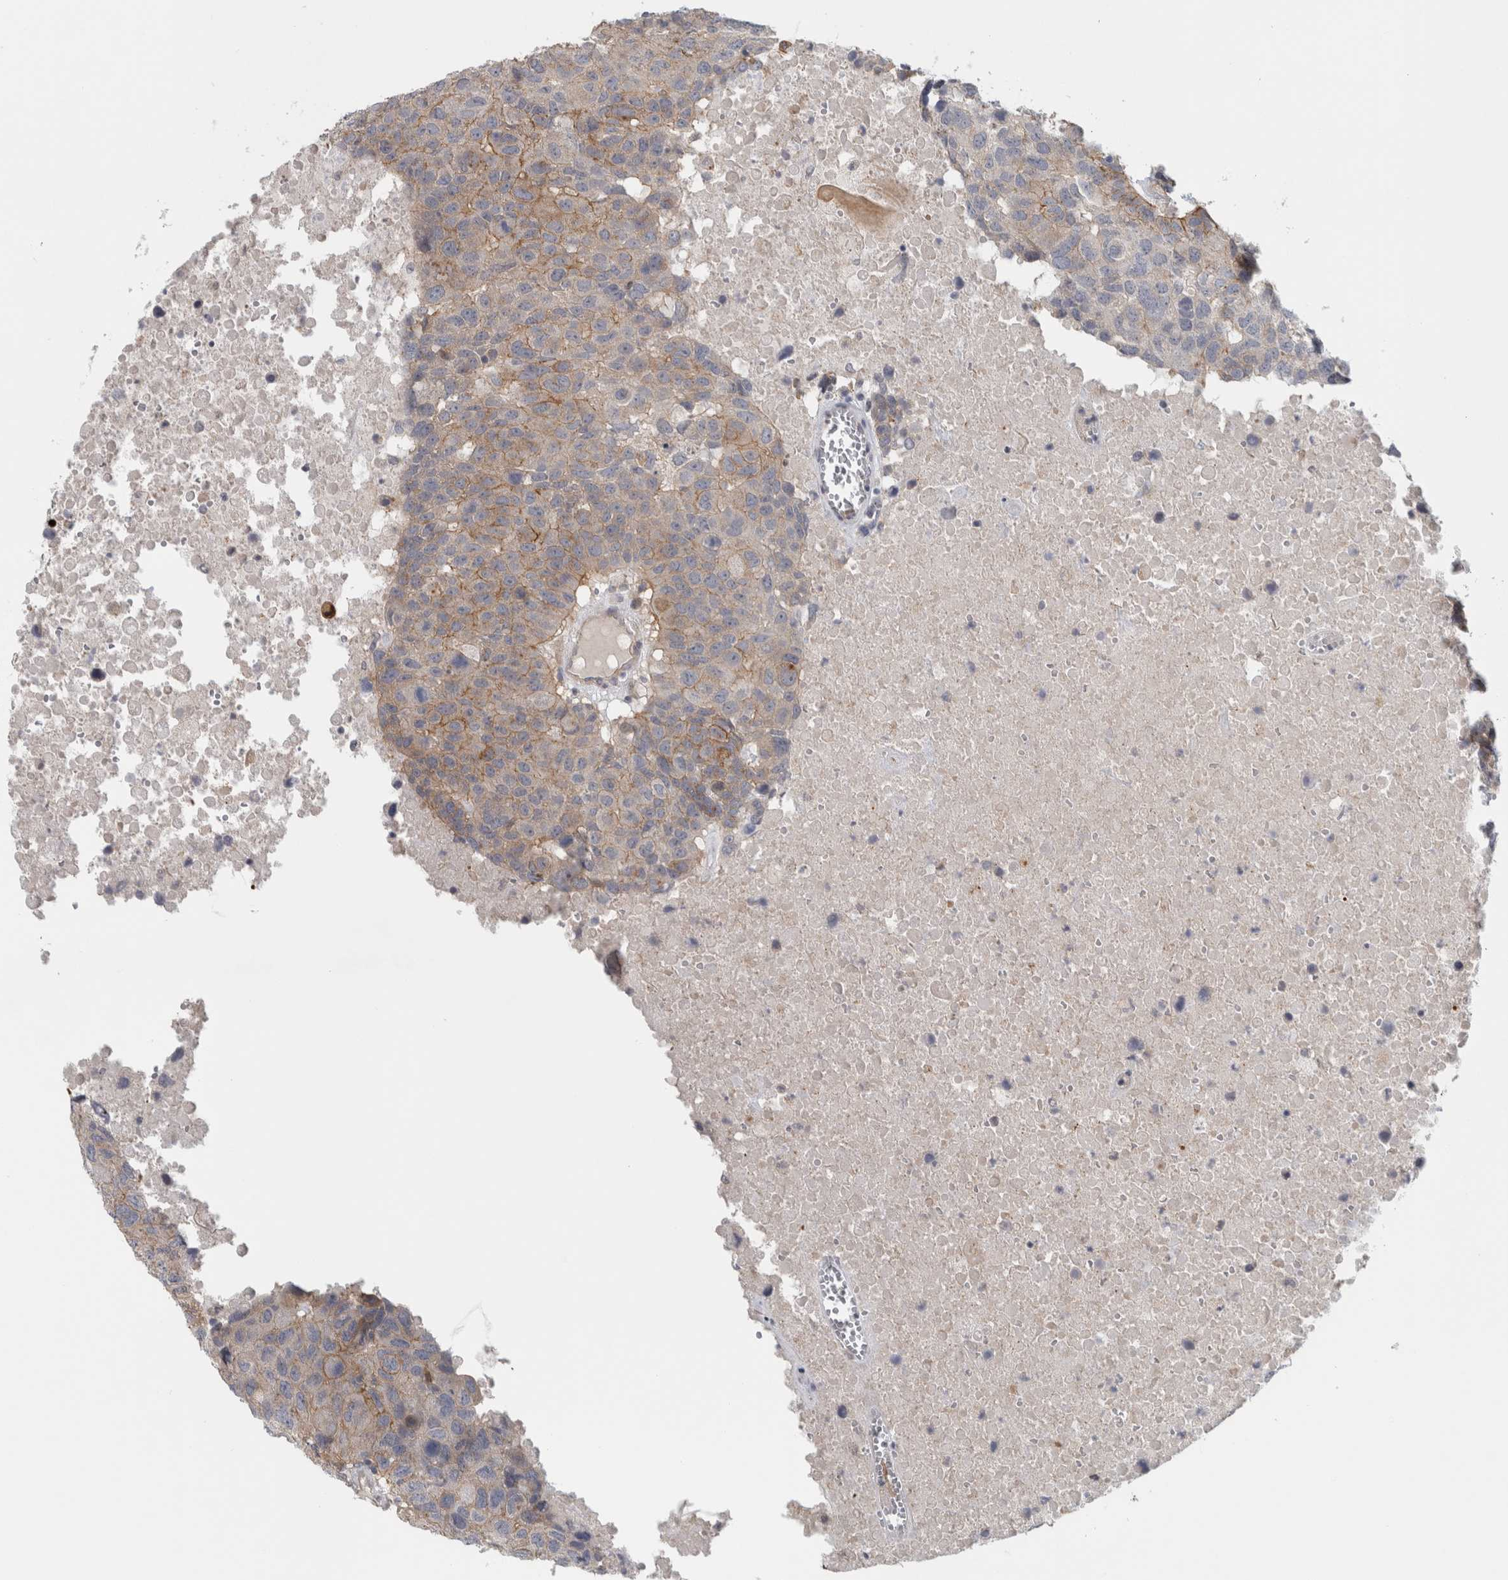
{"staining": {"intensity": "weak", "quantity": "25%-75%", "location": "cytoplasmic/membranous"}, "tissue": "head and neck cancer", "cell_type": "Tumor cells", "image_type": "cancer", "snomed": [{"axis": "morphology", "description": "Squamous cell carcinoma, NOS"}, {"axis": "topography", "description": "Head-Neck"}], "caption": "Brown immunohistochemical staining in human head and neck squamous cell carcinoma displays weak cytoplasmic/membranous expression in approximately 25%-75% of tumor cells.", "gene": "ZNF804B", "patient": {"sex": "male", "age": 66}}